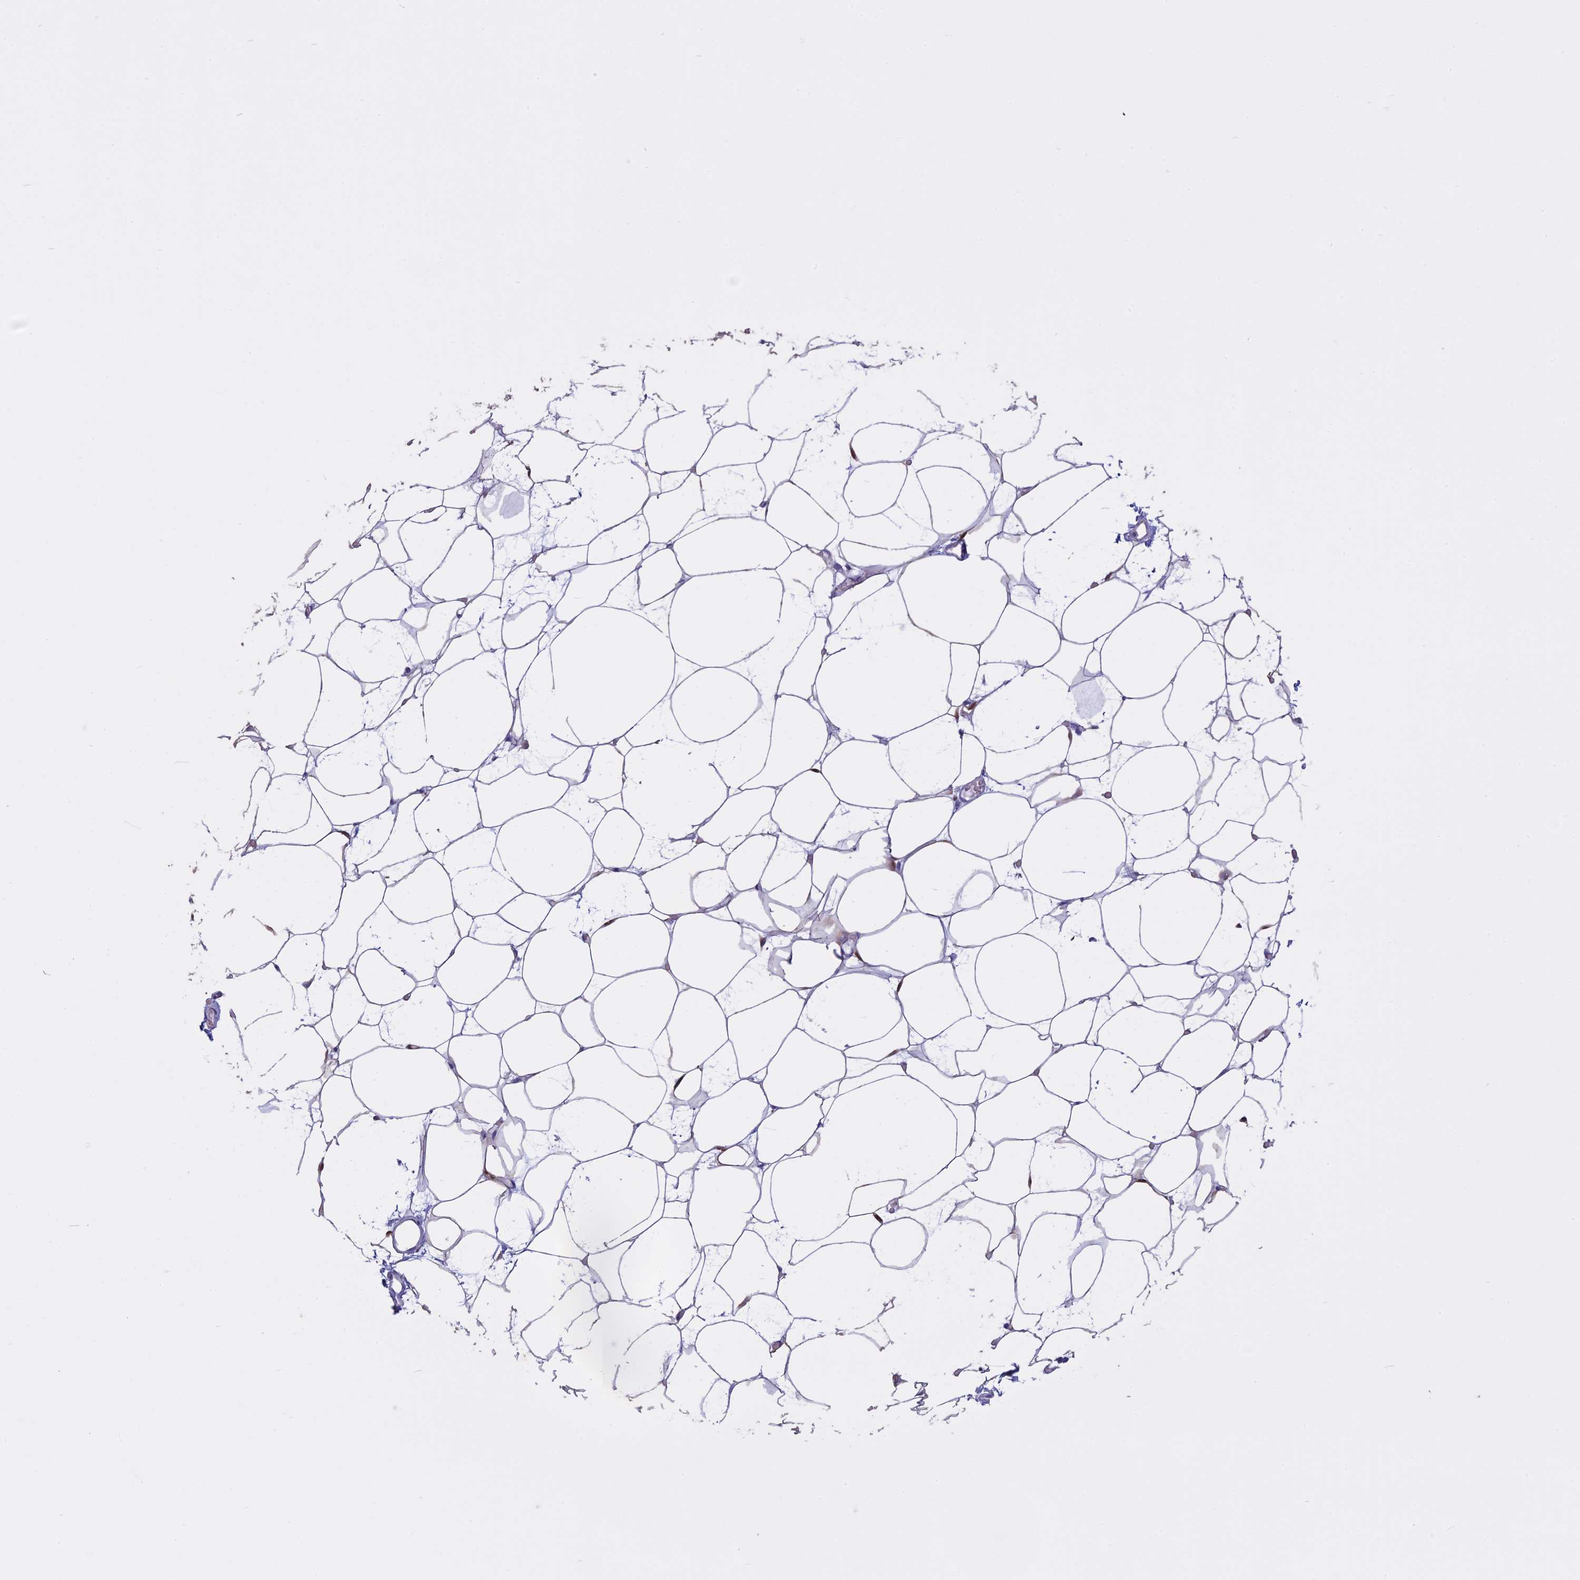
{"staining": {"intensity": "moderate", "quantity": "25%-75%", "location": "cytoplasmic/membranous"}, "tissue": "adipose tissue", "cell_type": "Adipocytes", "image_type": "normal", "snomed": [{"axis": "morphology", "description": "Normal tissue, NOS"}, {"axis": "topography", "description": "Breast"}], "caption": "The photomicrograph exhibits a brown stain indicating the presence of a protein in the cytoplasmic/membranous of adipocytes in adipose tissue. Using DAB (brown) and hematoxylin (blue) stains, captured at high magnification using brightfield microscopy.", "gene": "LHFPL2", "patient": {"sex": "female", "age": 23}}